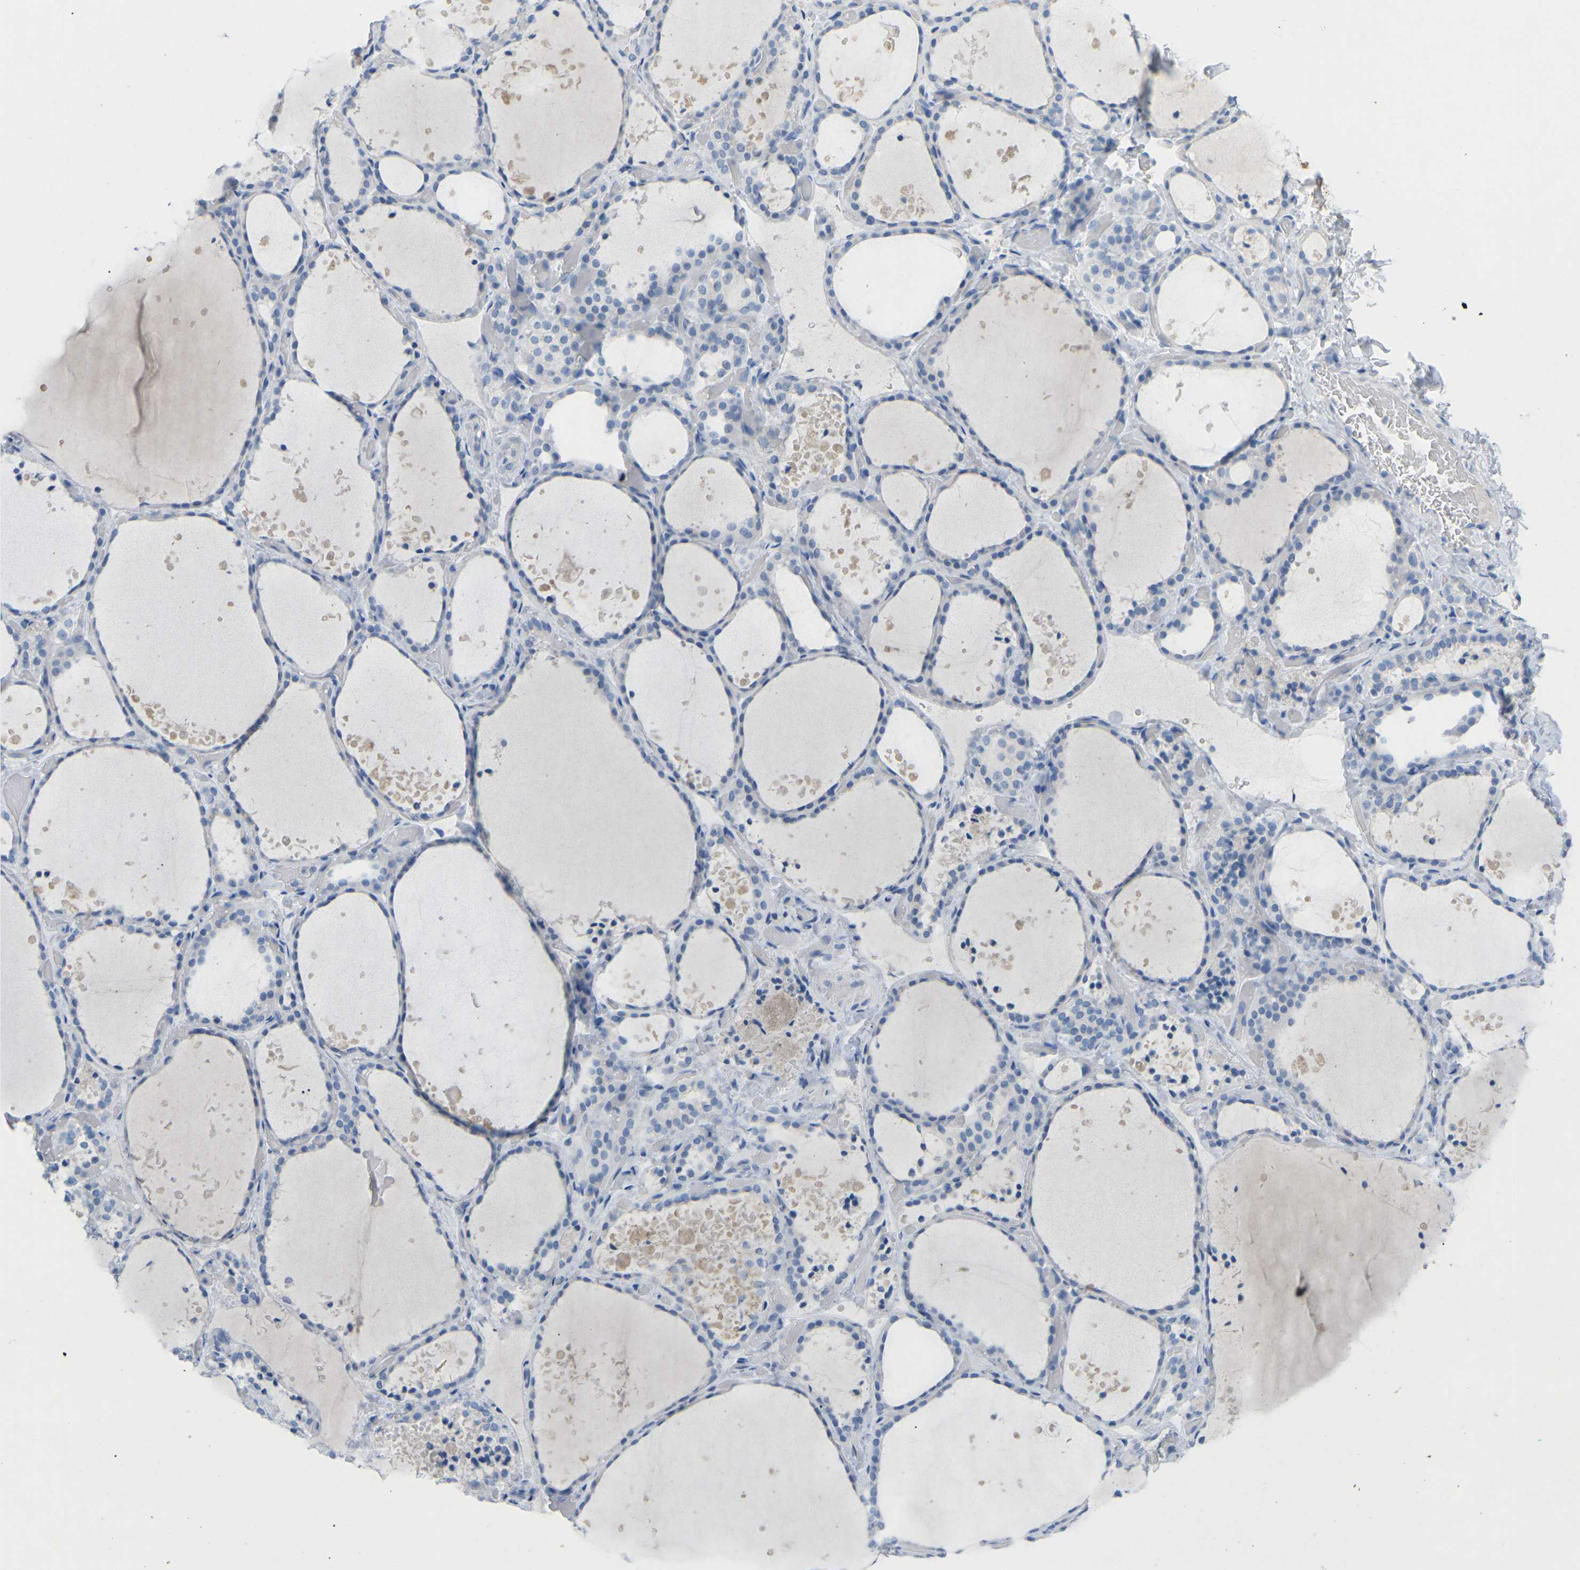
{"staining": {"intensity": "negative", "quantity": "none", "location": "none"}, "tissue": "thyroid gland", "cell_type": "Glandular cells", "image_type": "normal", "snomed": [{"axis": "morphology", "description": "Normal tissue, NOS"}, {"axis": "topography", "description": "Thyroid gland"}], "caption": "A high-resolution micrograph shows immunohistochemistry staining of benign thyroid gland, which demonstrates no significant staining in glandular cells.", "gene": "HBG2", "patient": {"sex": "female", "age": 44}}